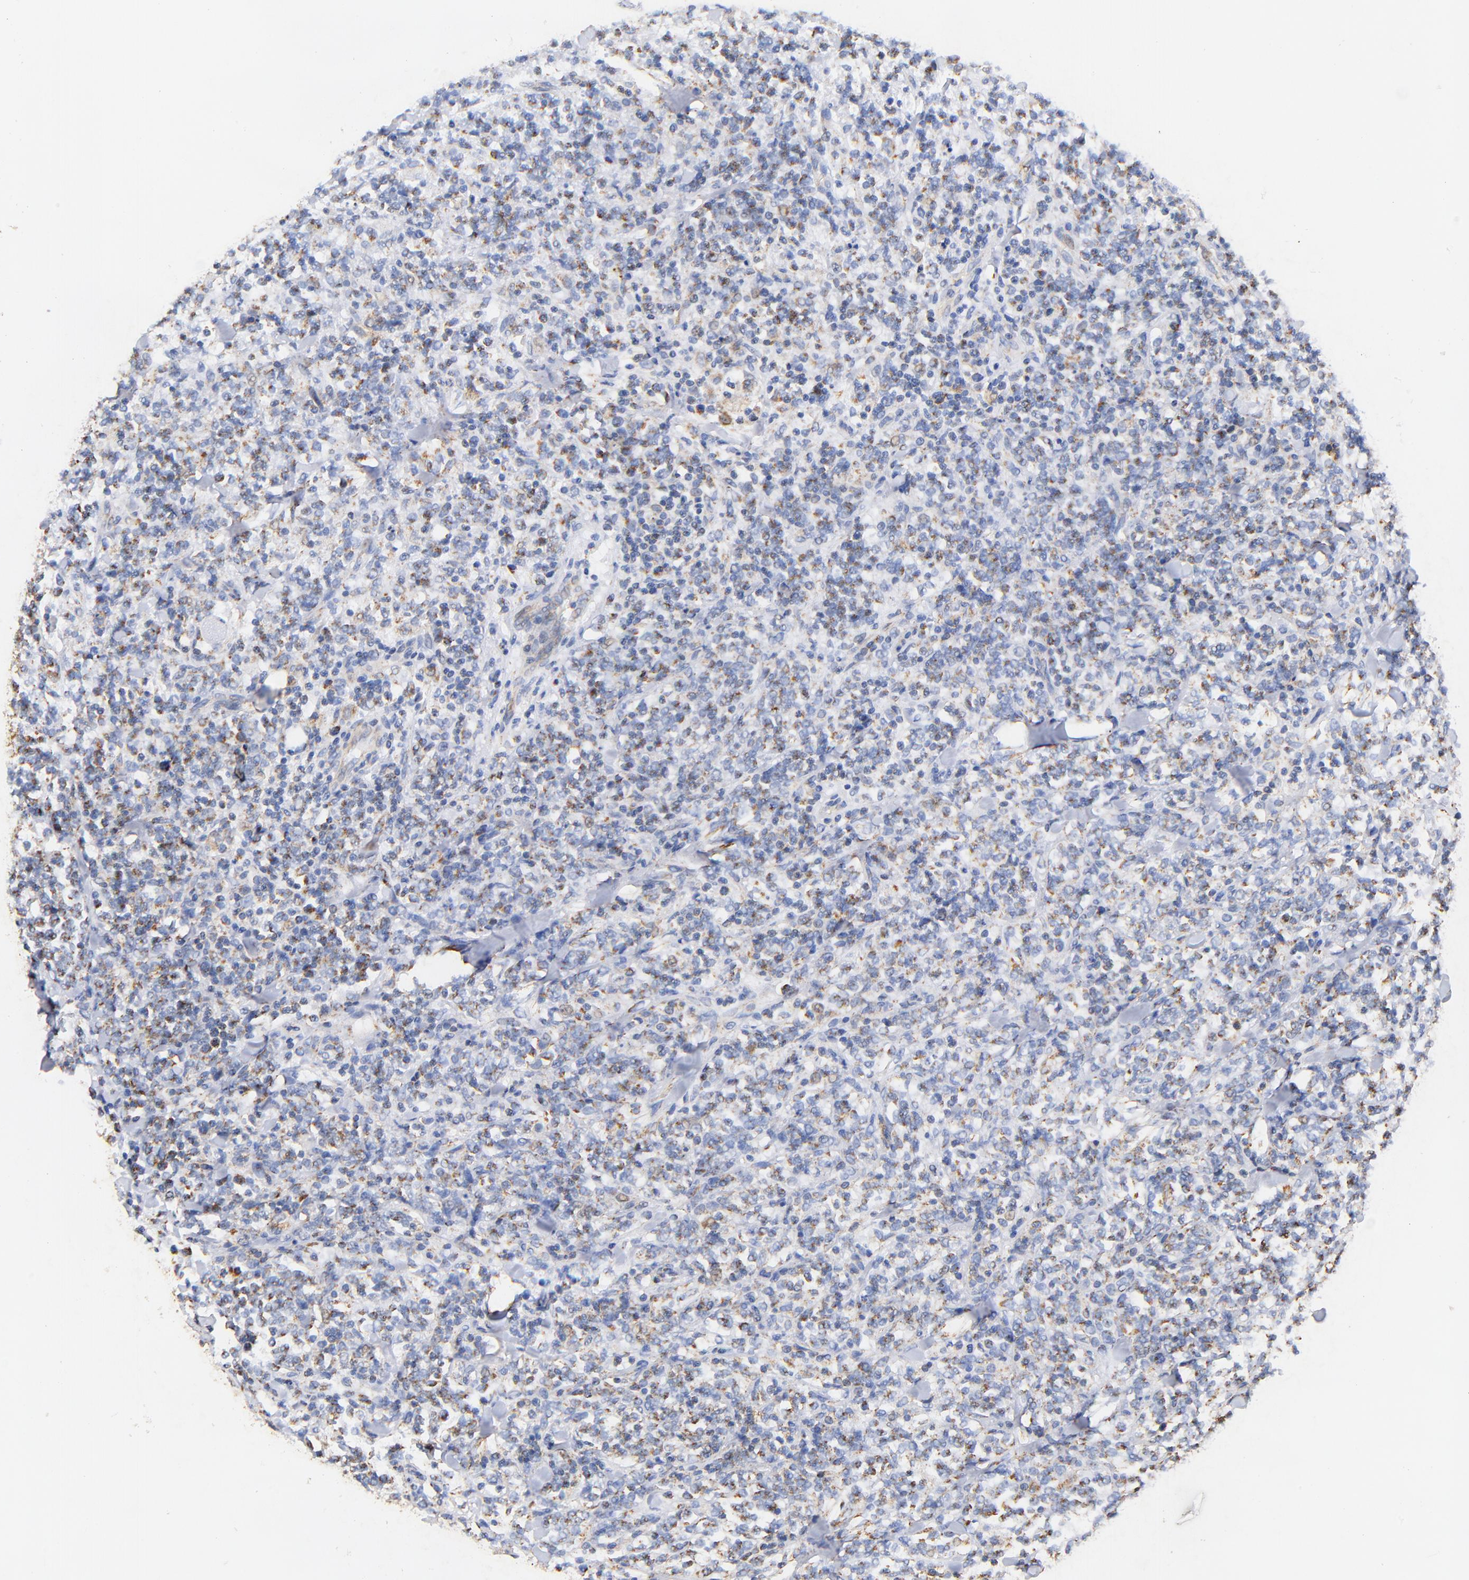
{"staining": {"intensity": "moderate", "quantity": "<25%", "location": "cytoplasmic/membranous"}, "tissue": "lymphoma", "cell_type": "Tumor cells", "image_type": "cancer", "snomed": [{"axis": "morphology", "description": "Malignant lymphoma, non-Hodgkin's type, High grade"}, {"axis": "topography", "description": "Soft tissue"}], "caption": "An immunohistochemistry (IHC) micrograph of neoplastic tissue is shown. Protein staining in brown labels moderate cytoplasmic/membranous positivity in lymphoma within tumor cells. (DAB (3,3'-diaminobenzidine) IHC, brown staining for protein, blue staining for nuclei).", "gene": "ATP5F1D", "patient": {"sex": "male", "age": 18}}